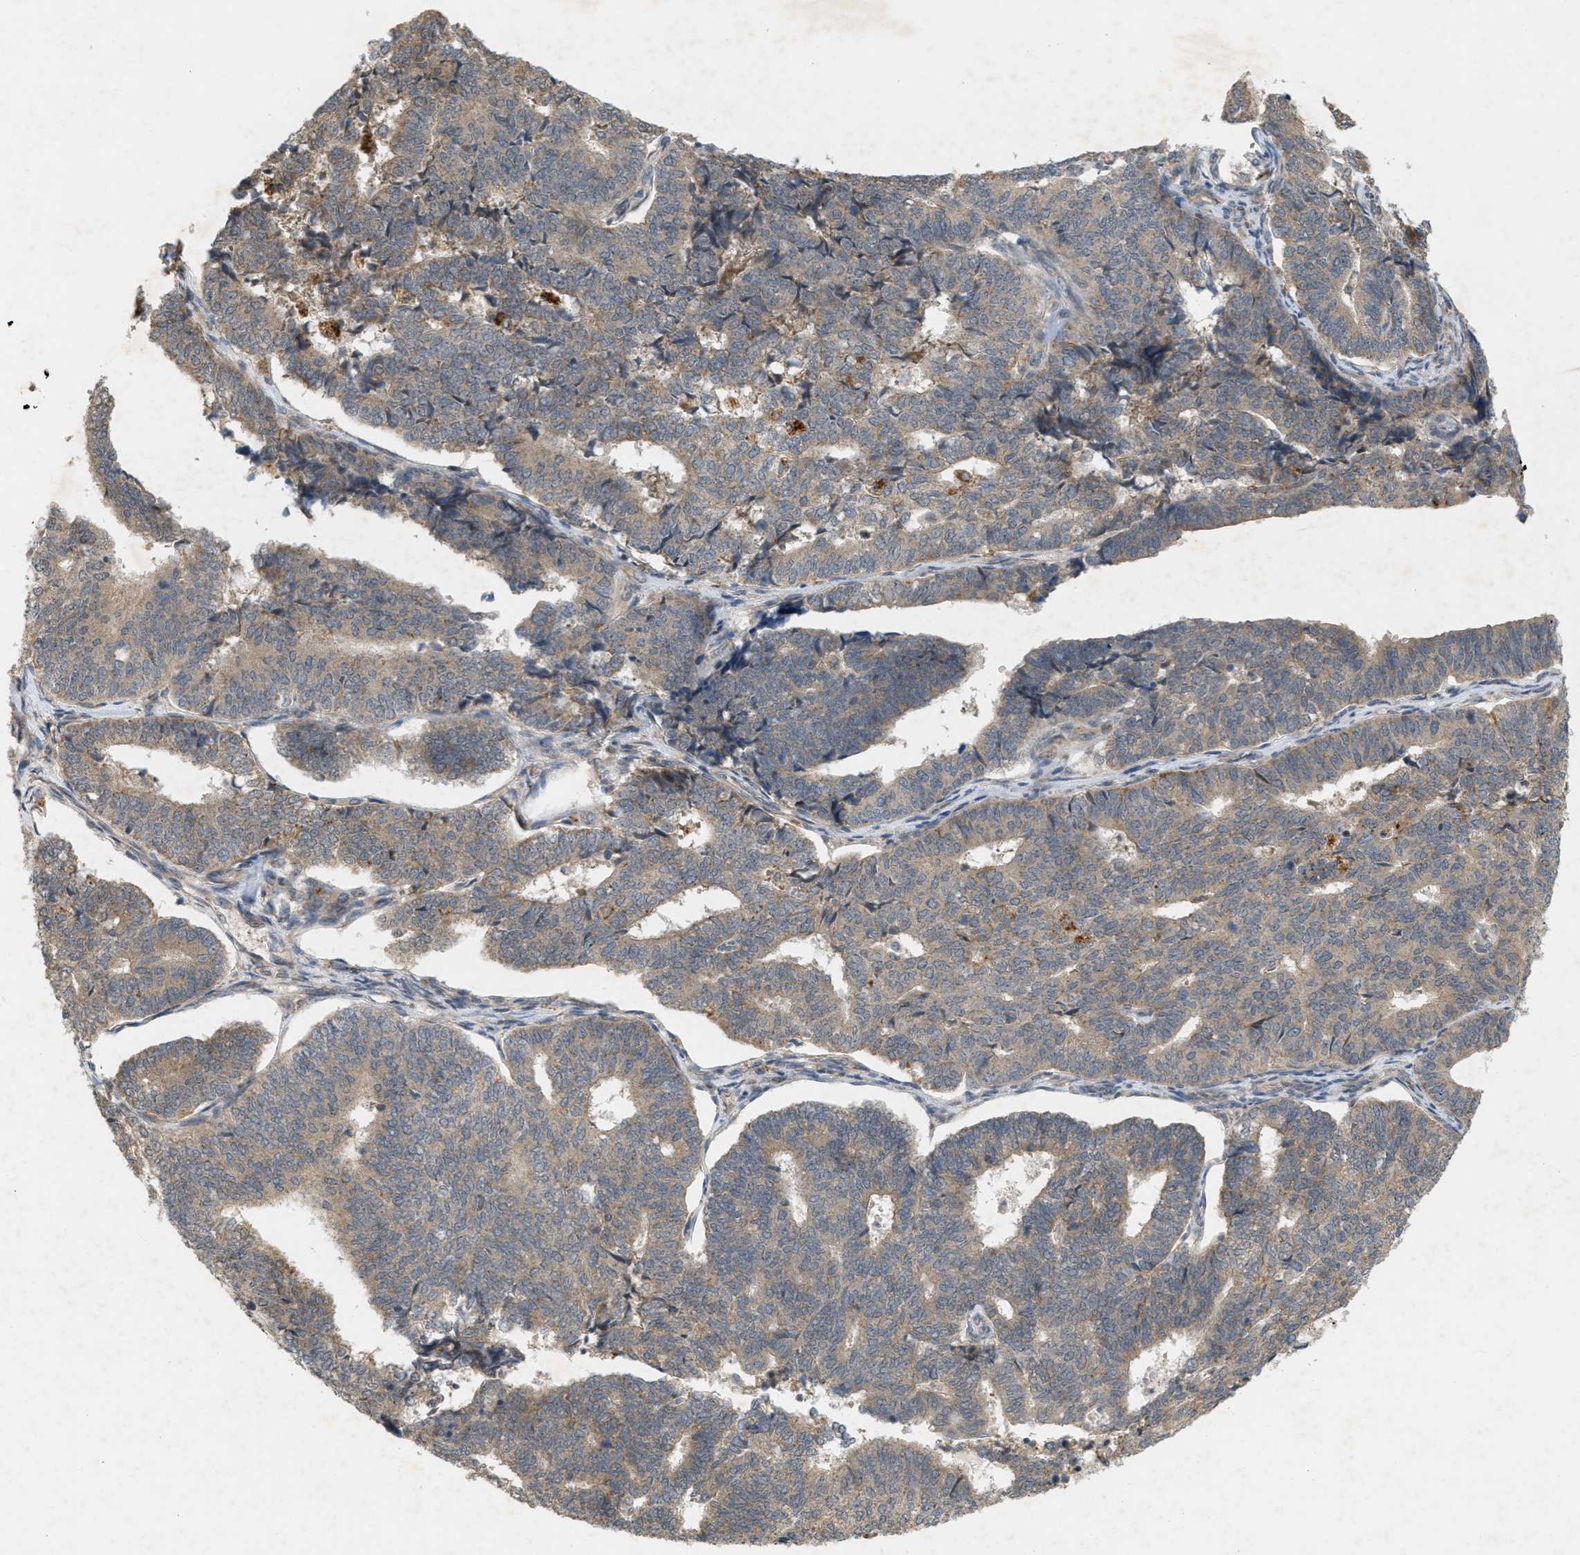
{"staining": {"intensity": "moderate", "quantity": ">75%", "location": "cytoplasmic/membranous"}, "tissue": "endometrial cancer", "cell_type": "Tumor cells", "image_type": "cancer", "snomed": [{"axis": "morphology", "description": "Adenocarcinoma, NOS"}, {"axis": "topography", "description": "Endometrium"}], "caption": "Immunohistochemical staining of human endometrial adenocarcinoma reveals medium levels of moderate cytoplasmic/membranous protein expression in about >75% of tumor cells.", "gene": "PRKD1", "patient": {"sex": "female", "age": 70}}